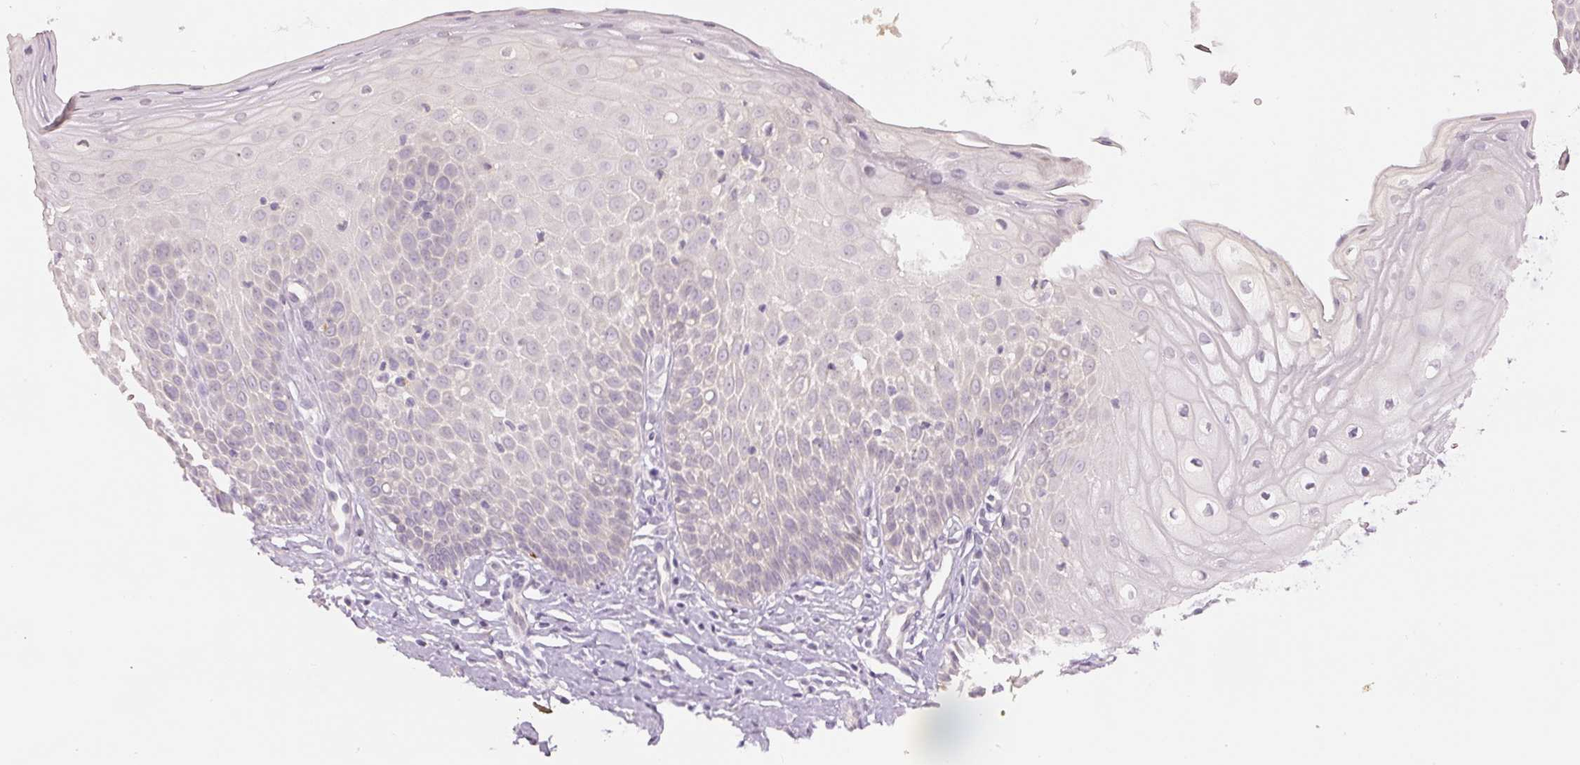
{"staining": {"intensity": "negative", "quantity": "none", "location": "none"}, "tissue": "cervix", "cell_type": "Glandular cells", "image_type": "normal", "snomed": [{"axis": "morphology", "description": "Normal tissue, NOS"}, {"axis": "topography", "description": "Cervix"}], "caption": "High magnification brightfield microscopy of normal cervix stained with DAB (3,3'-diaminobenzidine) (brown) and counterstained with hematoxylin (blue): glandular cells show no significant expression. The staining is performed using DAB (3,3'-diaminobenzidine) brown chromogen with nuclei counter-stained in using hematoxylin.", "gene": "GZMA", "patient": {"sex": "female", "age": 36}}